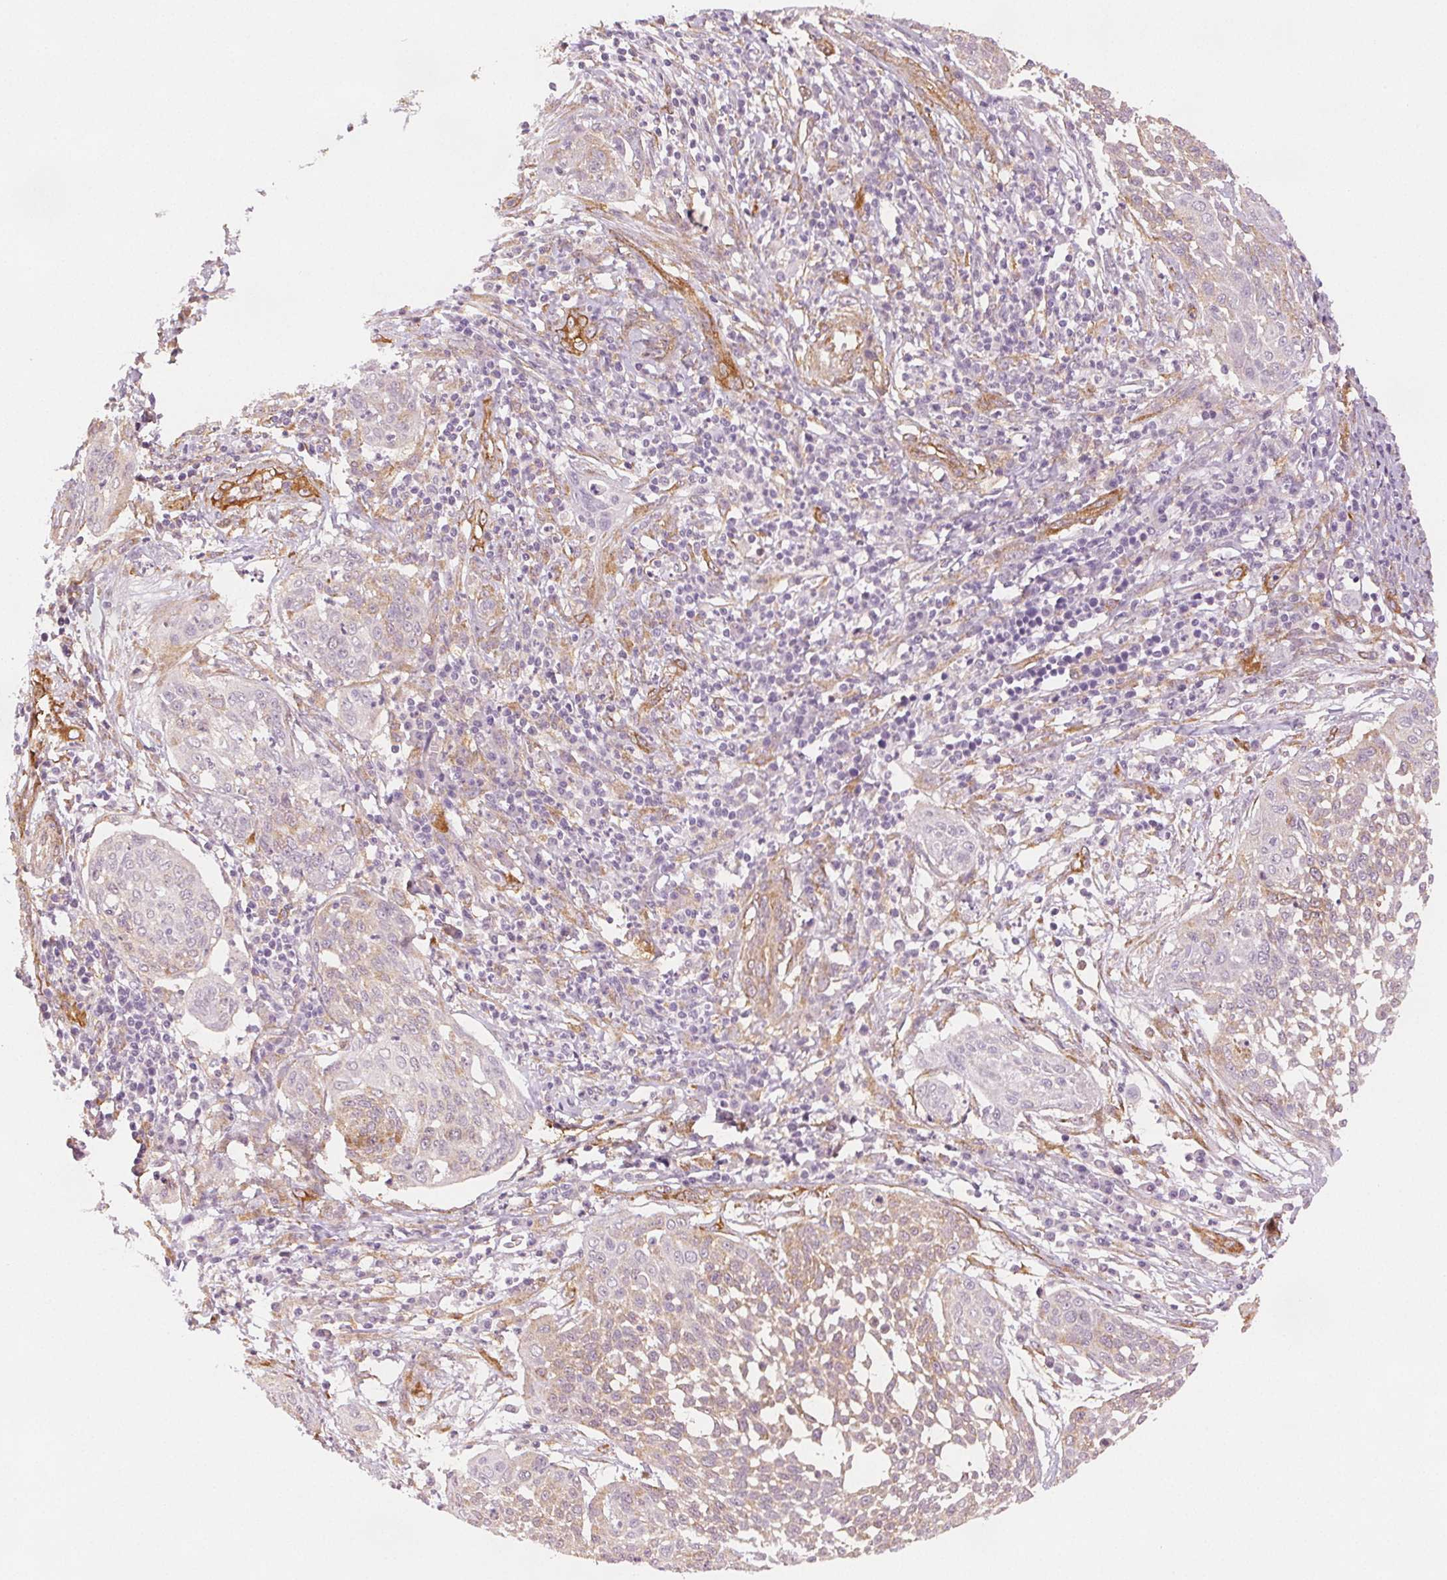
{"staining": {"intensity": "weak", "quantity": "<25%", "location": "cytoplasmic/membranous"}, "tissue": "cervical cancer", "cell_type": "Tumor cells", "image_type": "cancer", "snomed": [{"axis": "morphology", "description": "Squamous cell carcinoma, NOS"}, {"axis": "topography", "description": "Cervix"}], "caption": "Immunohistochemistry histopathology image of squamous cell carcinoma (cervical) stained for a protein (brown), which shows no expression in tumor cells.", "gene": "DIAPH2", "patient": {"sex": "female", "age": 34}}